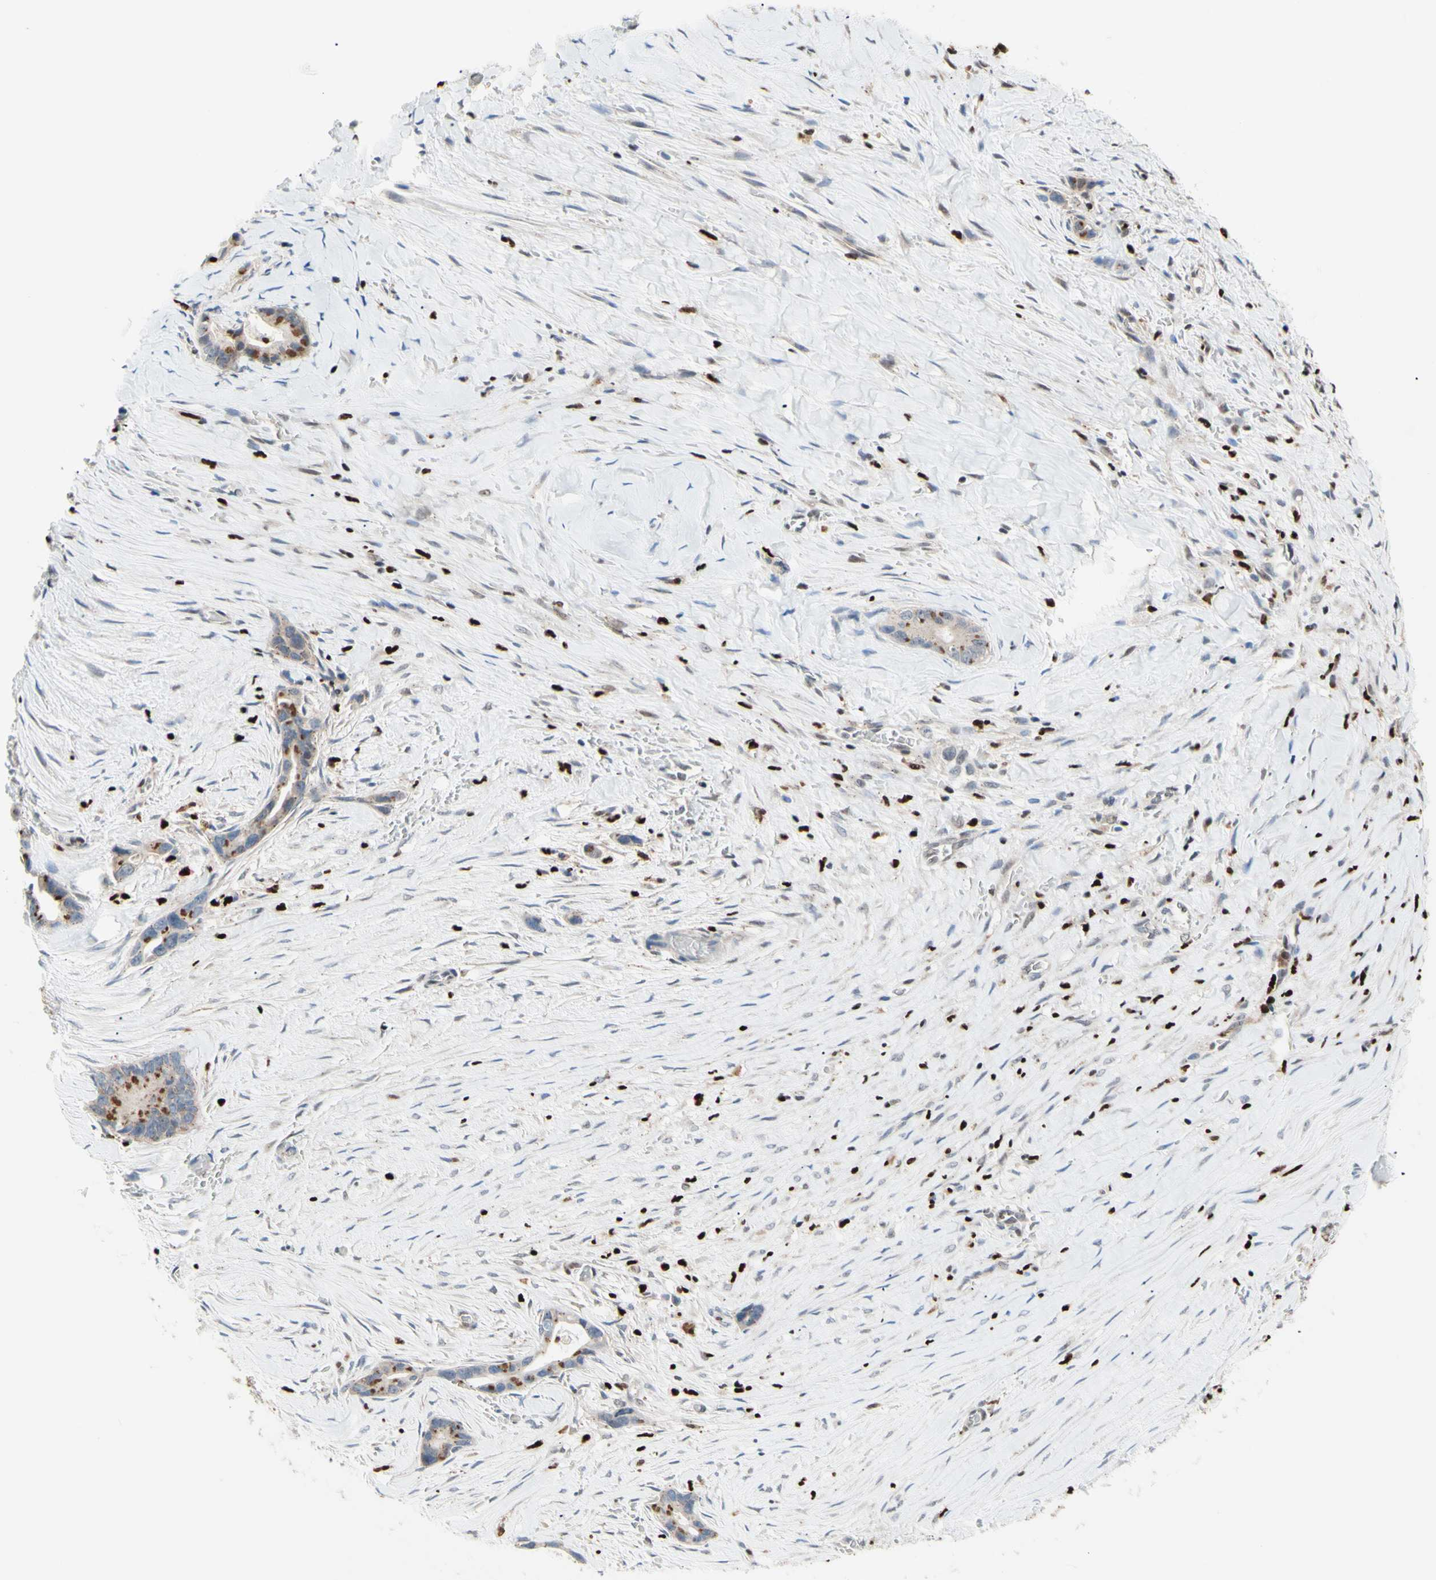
{"staining": {"intensity": "weak", "quantity": ">75%", "location": "cytoplasmic/membranous"}, "tissue": "liver cancer", "cell_type": "Tumor cells", "image_type": "cancer", "snomed": [{"axis": "morphology", "description": "Cholangiocarcinoma"}, {"axis": "topography", "description": "Liver"}], "caption": "Immunohistochemistry (IHC) histopathology image of human cholangiocarcinoma (liver) stained for a protein (brown), which reveals low levels of weak cytoplasmic/membranous positivity in about >75% of tumor cells.", "gene": "EED", "patient": {"sex": "female", "age": 55}}